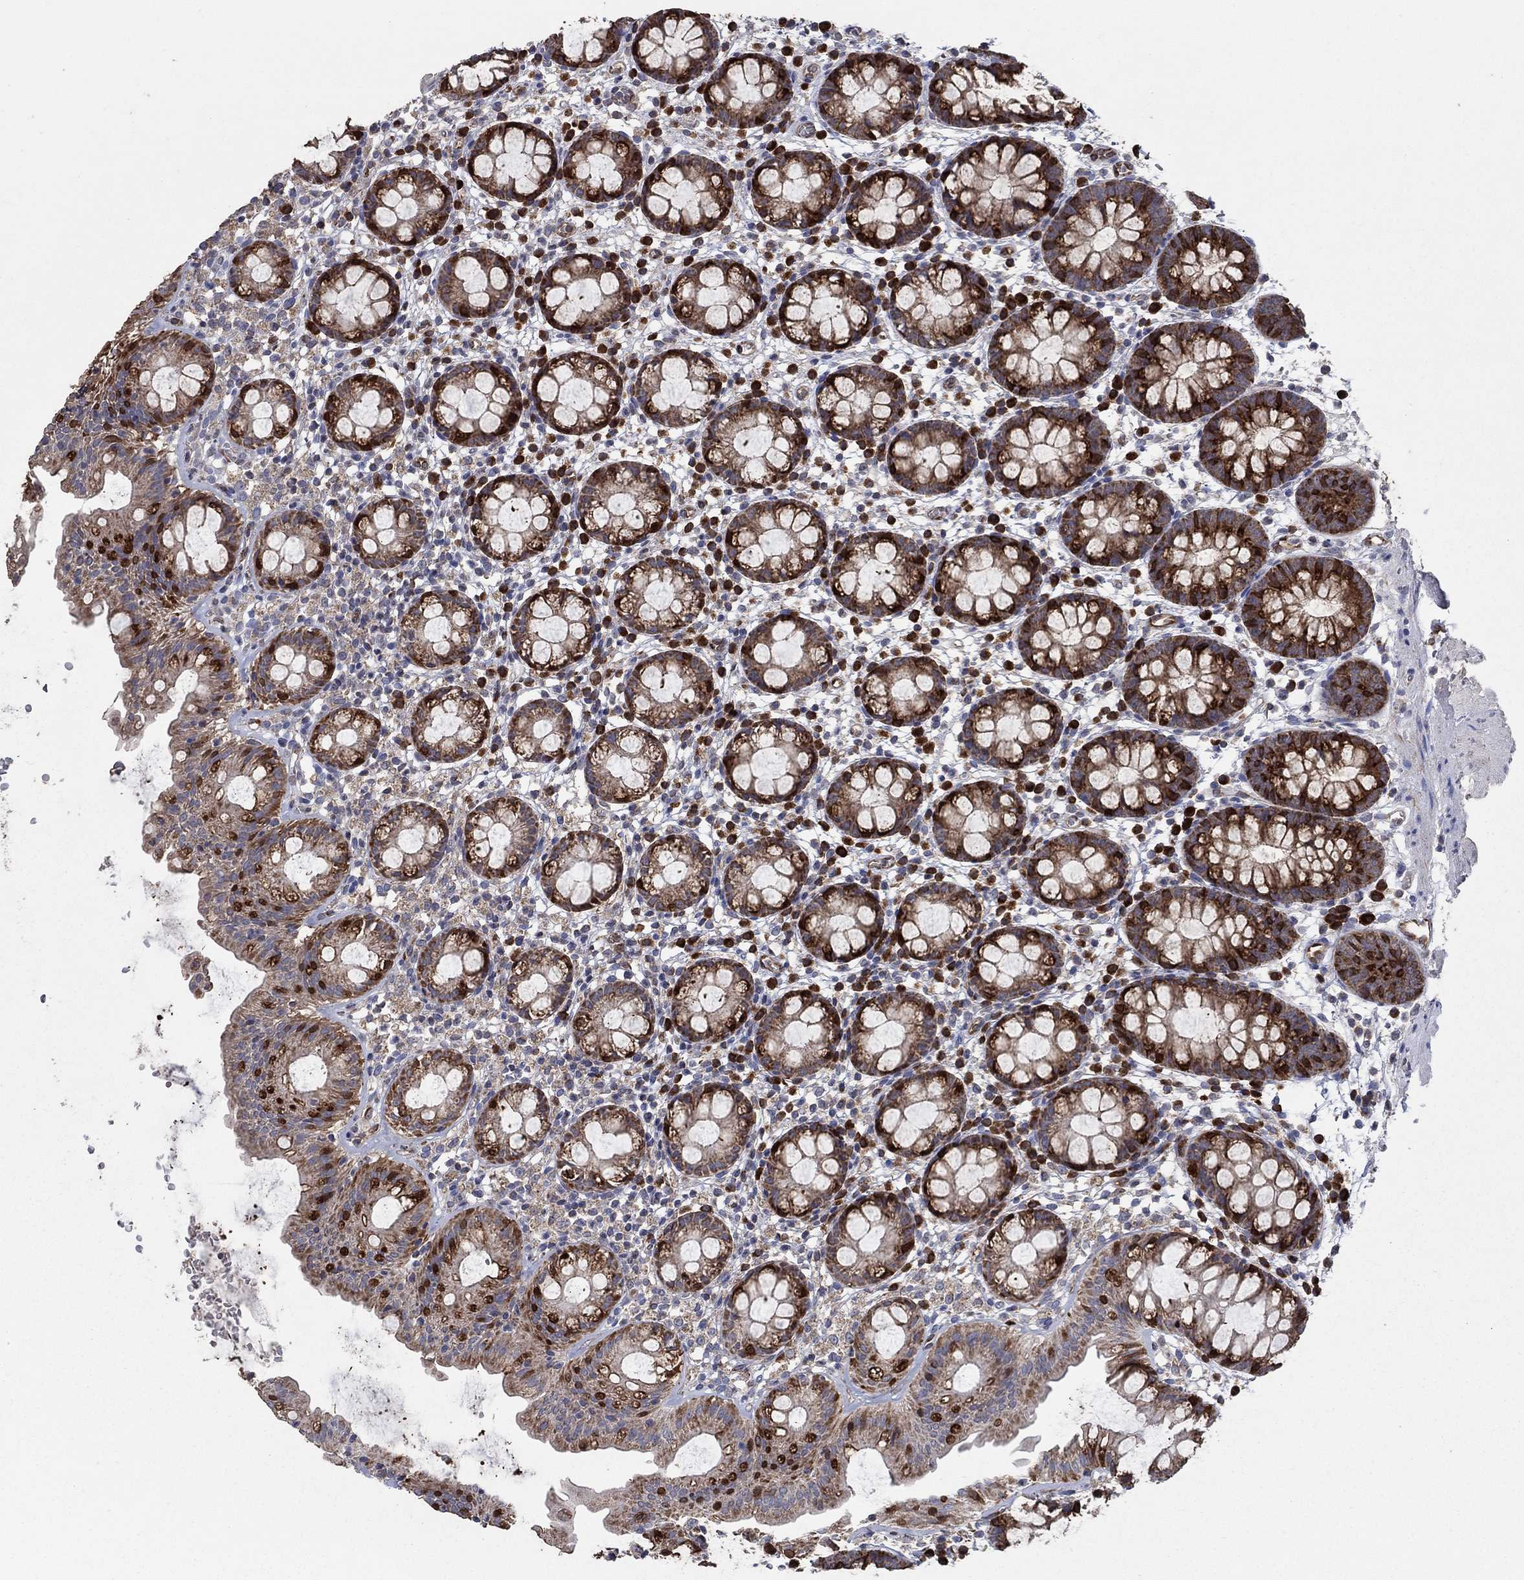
{"staining": {"intensity": "moderate", "quantity": ">75%", "location": "cytoplasmic/membranous"}, "tissue": "rectum", "cell_type": "Glandular cells", "image_type": "normal", "snomed": [{"axis": "morphology", "description": "Normal tissue, NOS"}, {"axis": "topography", "description": "Rectum"}], "caption": "Immunohistochemistry image of normal rectum: rectum stained using IHC demonstrates medium levels of moderate protein expression localized specifically in the cytoplasmic/membranous of glandular cells, appearing as a cytoplasmic/membranous brown color.", "gene": "HID1", "patient": {"sex": "male", "age": 57}}